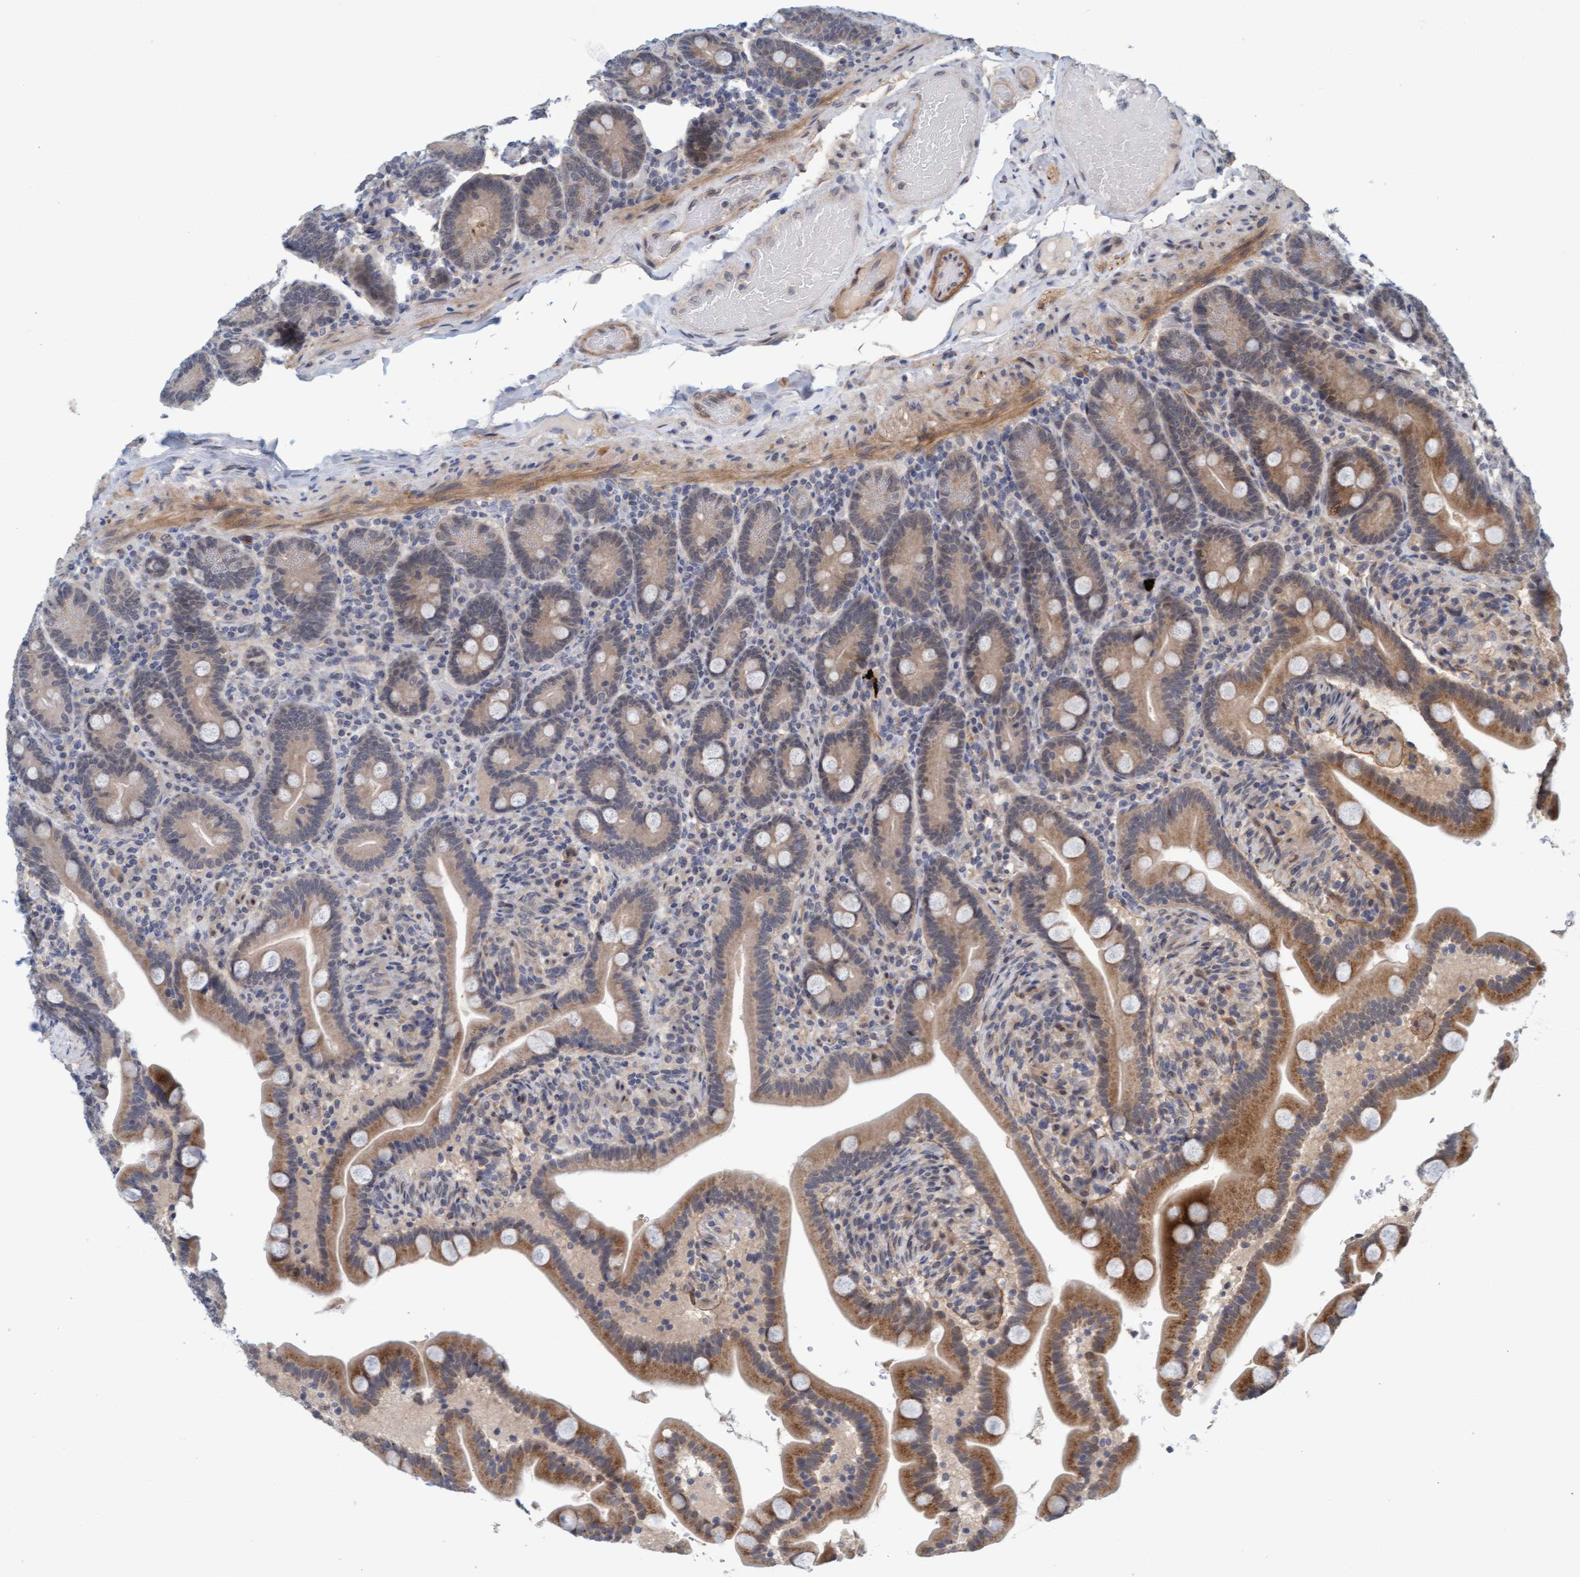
{"staining": {"intensity": "moderate", "quantity": "25%-75%", "location": "cytoplasmic/membranous"}, "tissue": "duodenum", "cell_type": "Glandular cells", "image_type": "normal", "snomed": [{"axis": "morphology", "description": "Normal tissue, NOS"}, {"axis": "topography", "description": "Duodenum"}], "caption": "Duodenum stained for a protein (brown) exhibits moderate cytoplasmic/membranous positive expression in about 25%-75% of glandular cells.", "gene": "TSTD2", "patient": {"sex": "male", "age": 54}}